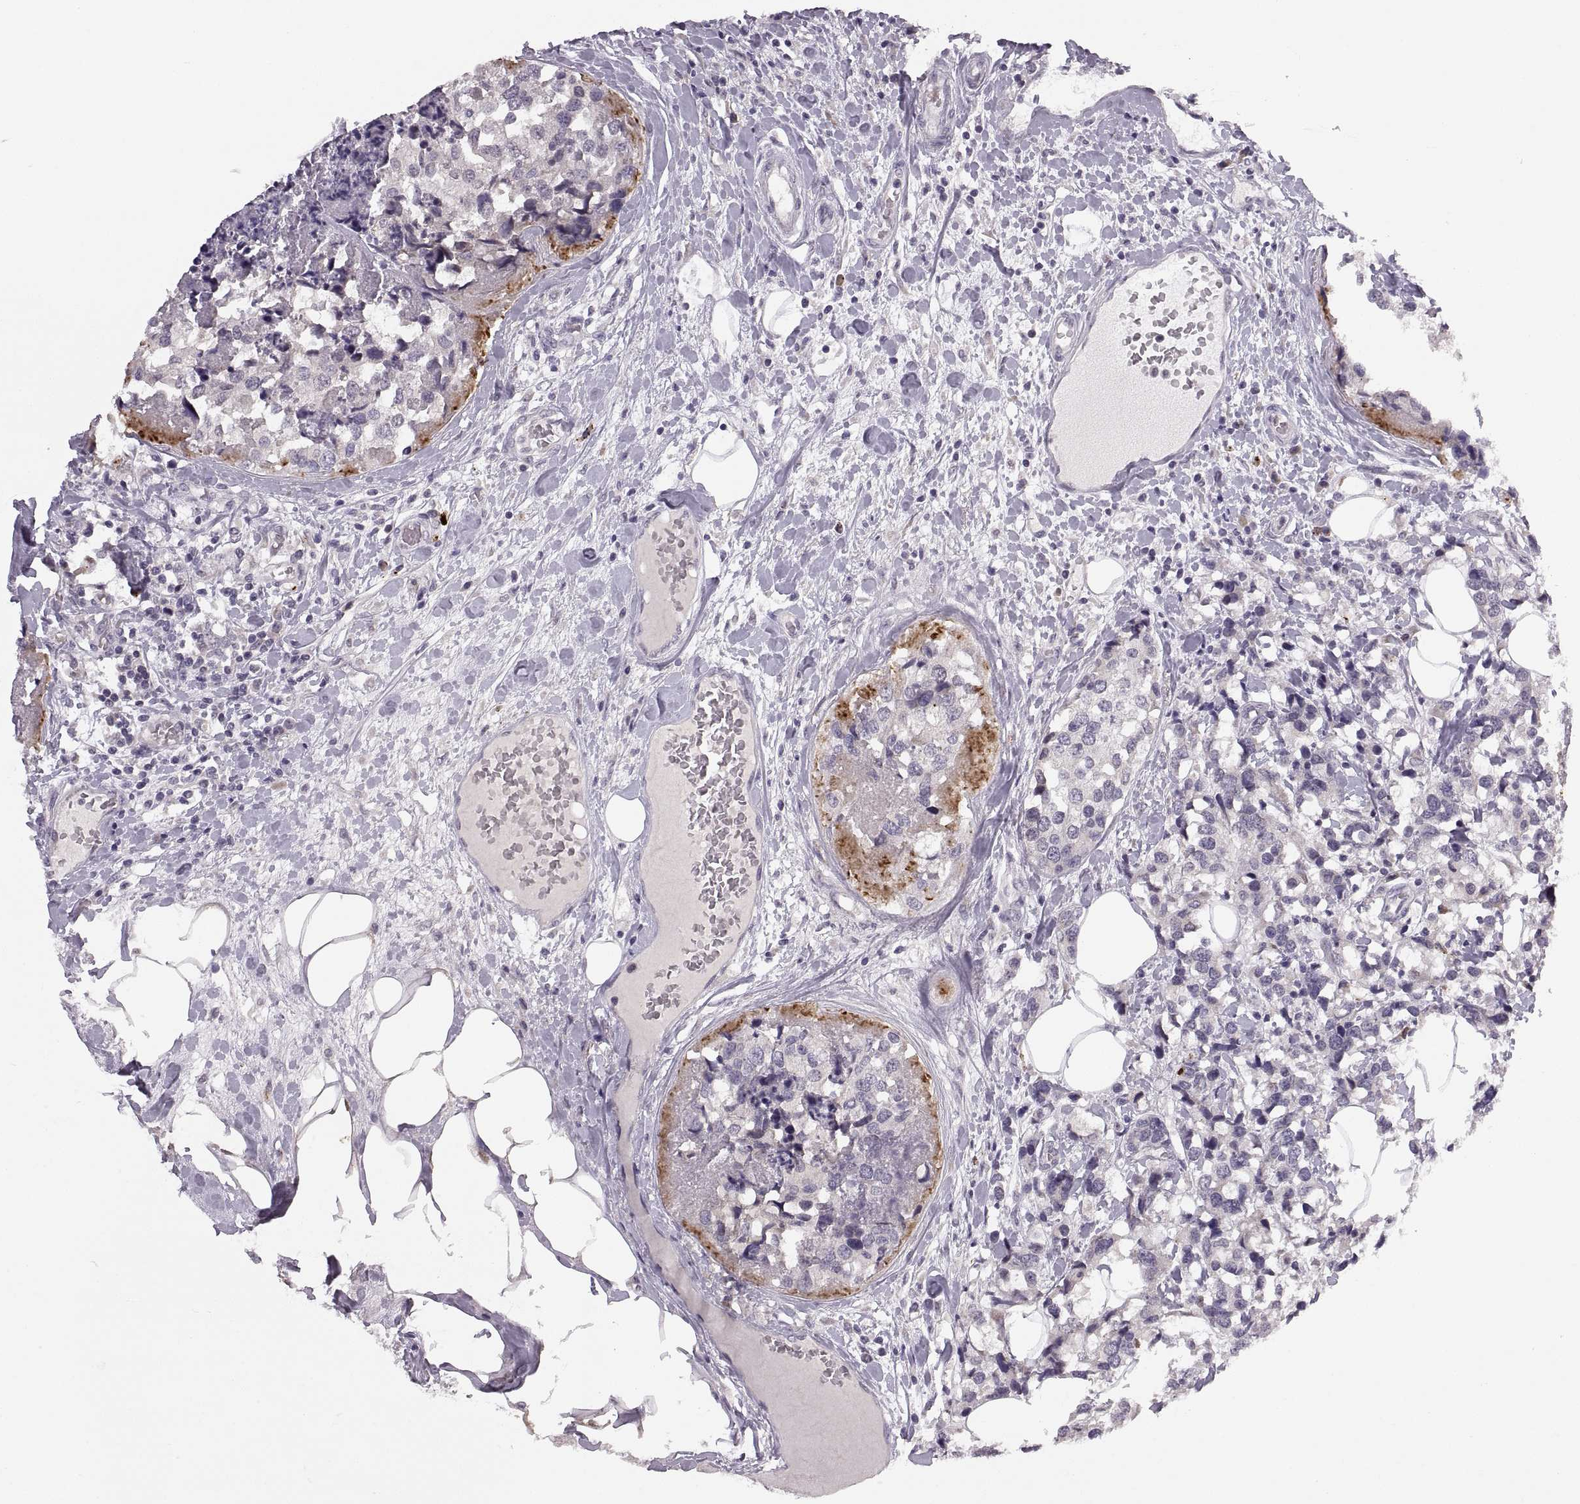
{"staining": {"intensity": "negative", "quantity": "none", "location": "none"}, "tissue": "breast cancer", "cell_type": "Tumor cells", "image_type": "cancer", "snomed": [{"axis": "morphology", "description": "Lobular carcinoma"}, {"axis": "topography", "description": "Breast"}], "caption": "The image exhibits no significant staining in tumor cells of breast cancer (lobular carcinoma).", "gene": "ADH6", "patient": {"sex": "female", "age": 59}}